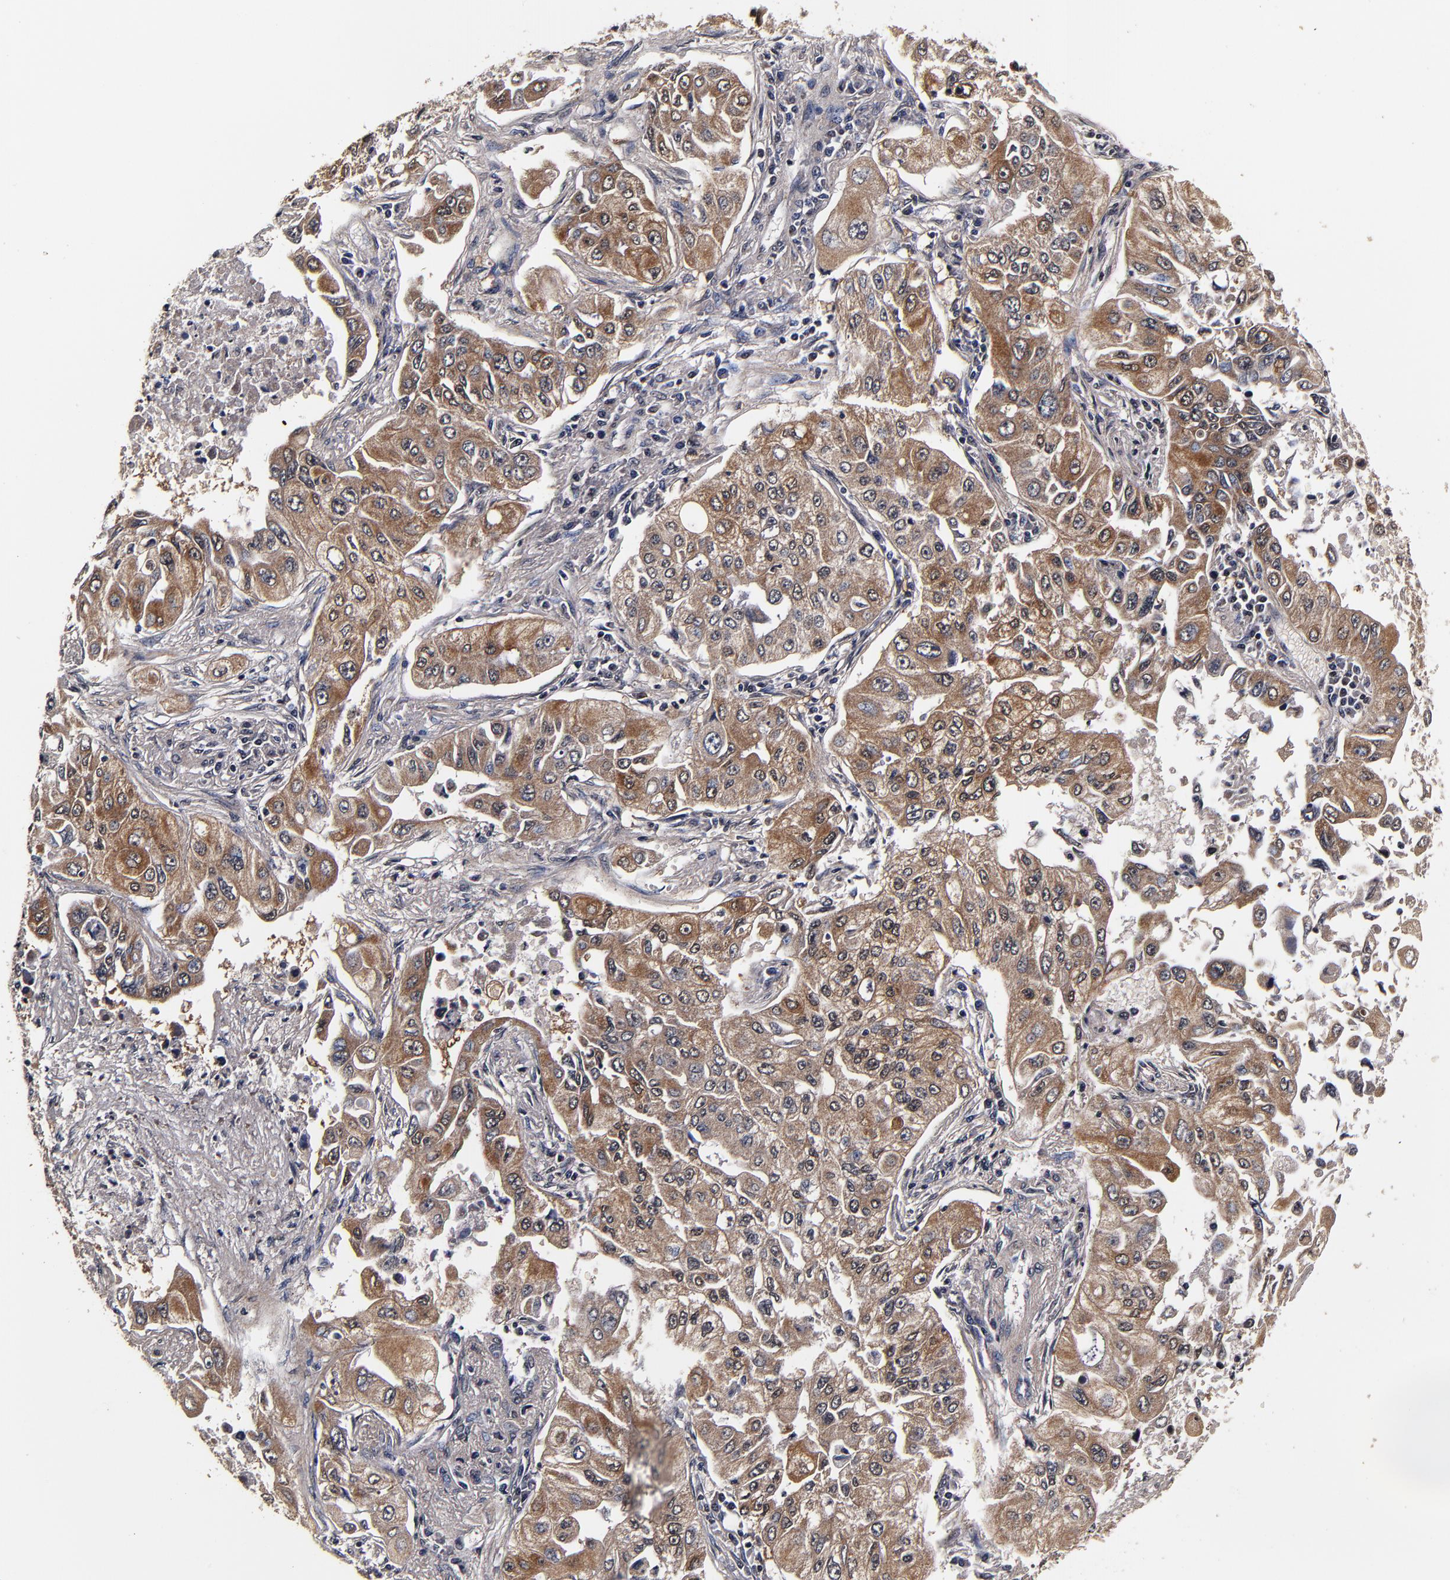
{"staining": {"intensity": "strong", "quantity": ">75%", "location": "cytoplasmic/membranous"}, "tissue": "lung cancer", "cell_type": "Tumor cells", "image_type": "cancer", "snomed": [{"axis": "morphology", "description": "Adenocarcinoma, NOS"}, {"axis": "topography", "description": "Lung"}], "caption": "Human lung cancer (adenocarcinoma) stained with a protein marker reveals strong staining in tumor cells.", "gene": "MMP15", "patient": {"sex": "male", "age": 84}}